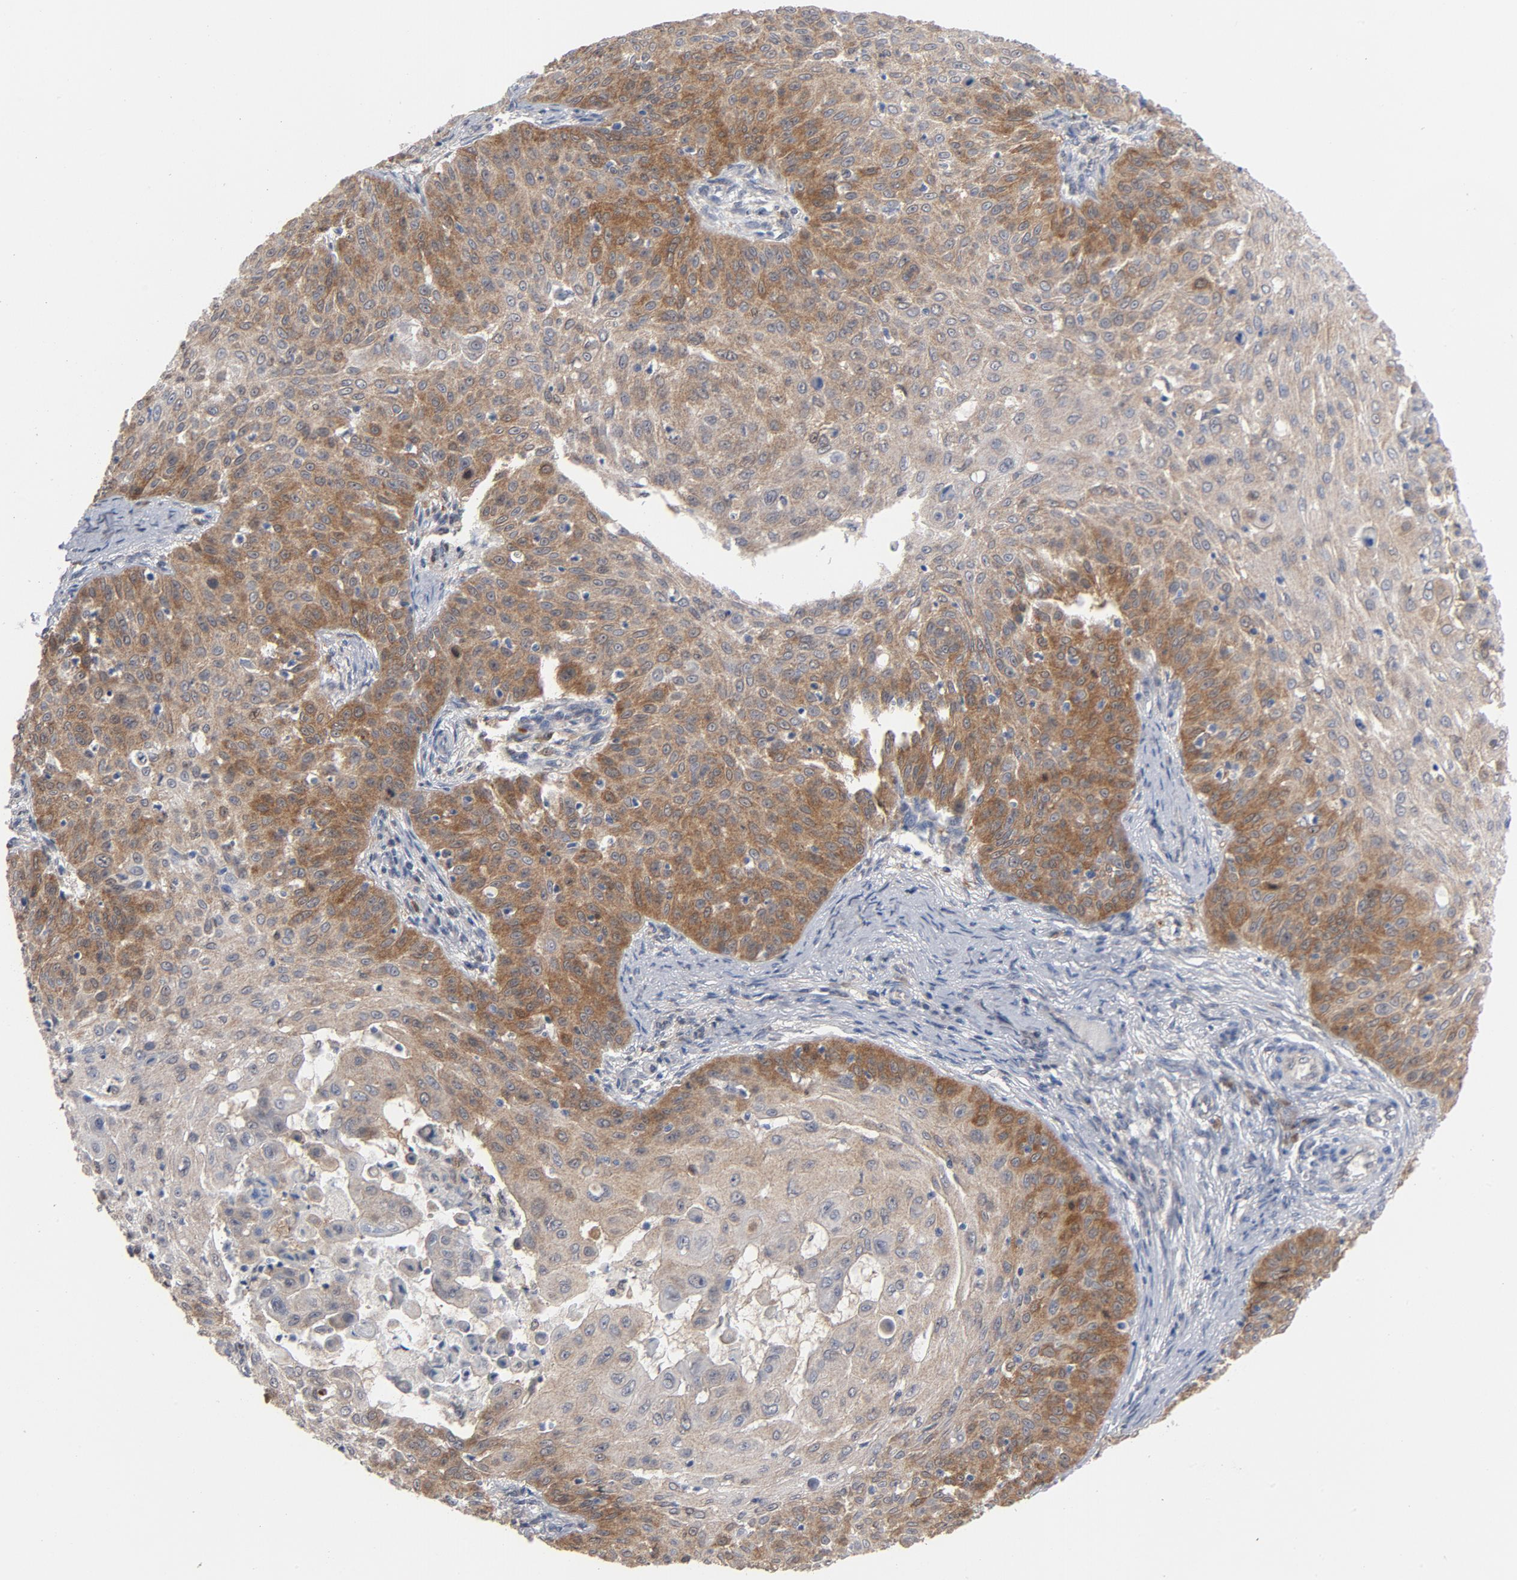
{"staining": {"intensity": "moderate", "quantity": ">75%", "location": "cytoplasmic/membranous"}, "tissue": "skin cancer", "cell_type": "Tumor cells", "image_type": "cancer", "snomed": [{"axis": "morphology", "description": "Squamous cell carcinoma, NOS"}, {"axis": "topography", "description": "Skin"}], "caption": "Skin squamous cell carcinoma stained with a brown dye reveals moderate cytoplasmic/membranous positive expression in about >75% of tumor cells.", "gene": "PRDX1", "patient": {"sex": "male", "age": 82}}